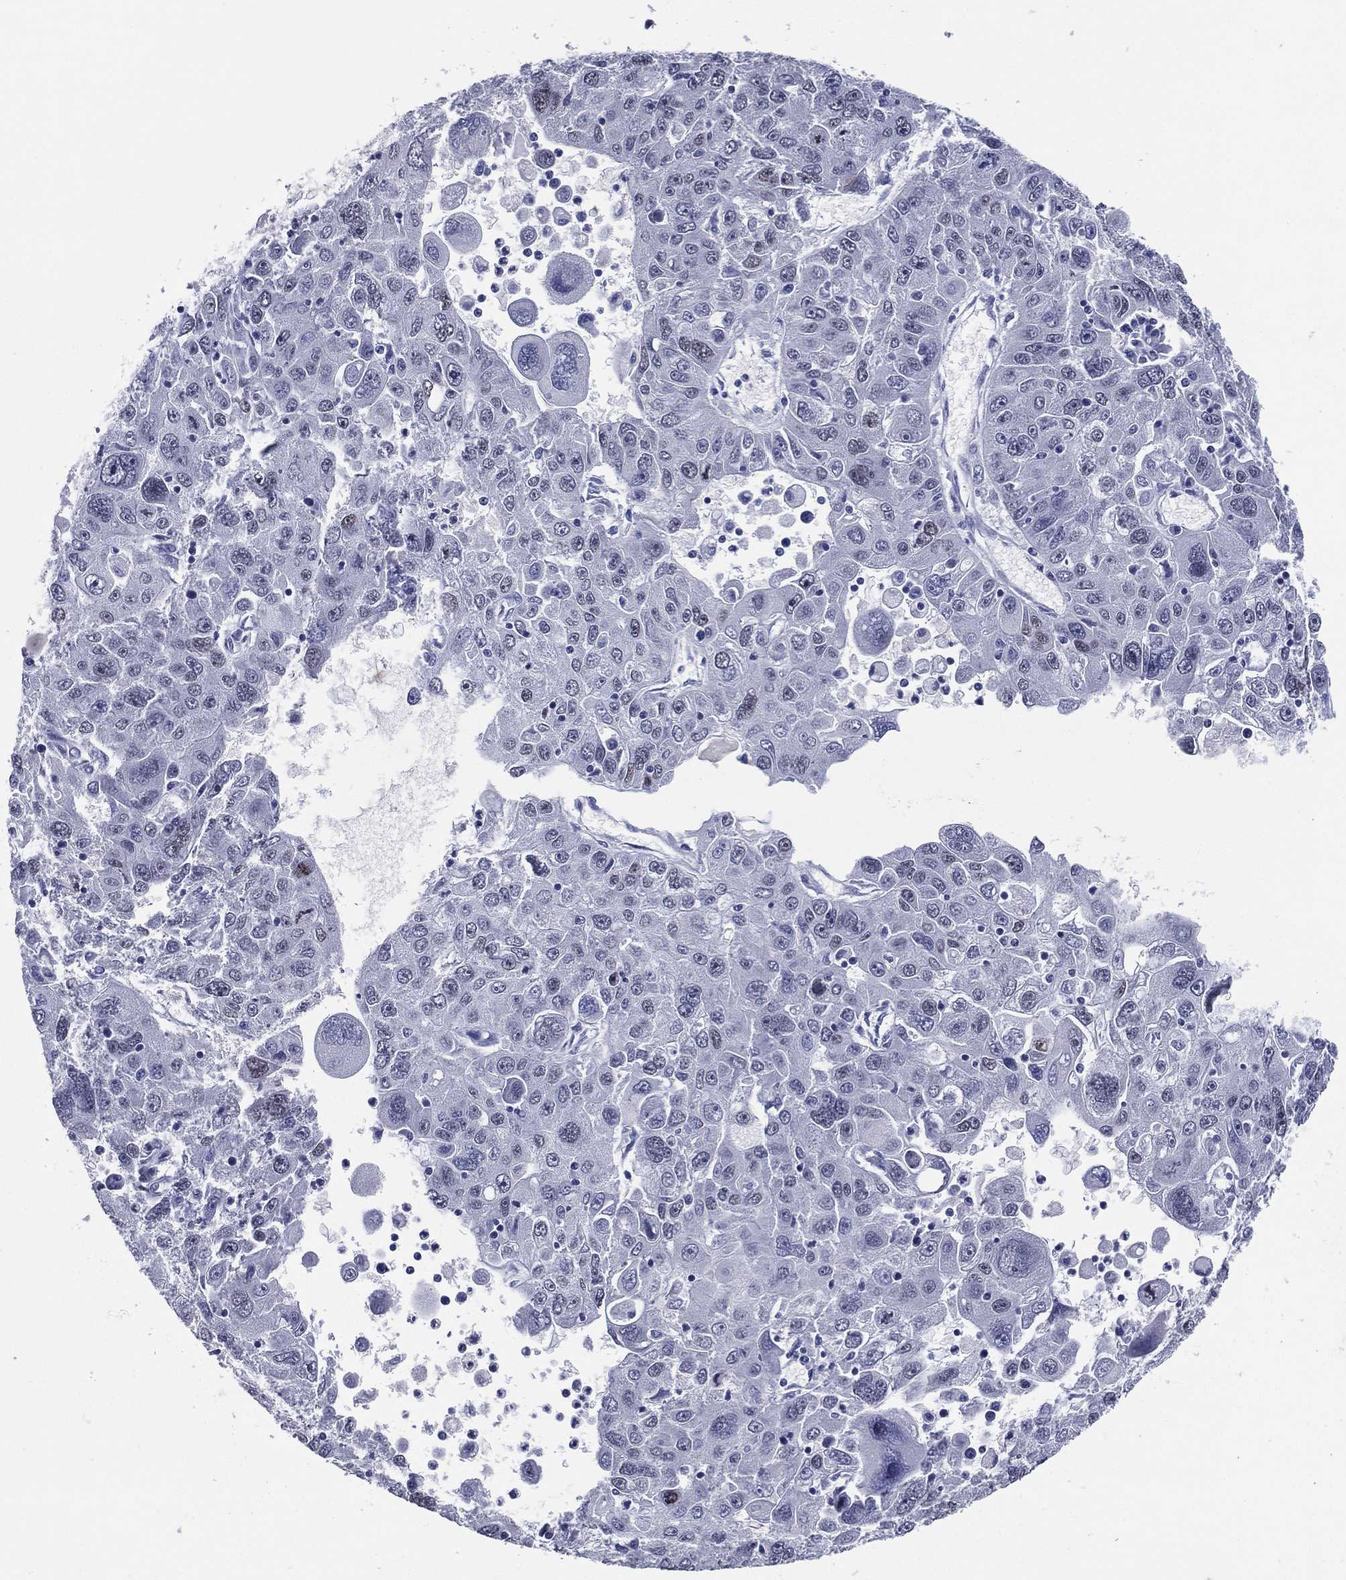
{"staining": {"intensity": "negative", "quantity": "none", "location": "none"}, "tissue": "stomach cancer", "cell_type": "Tumor cells", "image_type": "cancer", "snomed": [{"axis": "morphology", "description": "Adenocarcinoma, NOS"}, {"axis": "topography", "description": "Stomach"}], "caption": "This image is of adenocarcinoma (stomach) stained with immunohistochemistry to label a protein in brown with the nuclei are counter-stained blue. There is no positivity in tumor cells. (DAB (3,3'-diaminobenzidine) IHC, high magnification).", "gene": "TFAP2A", "patient": {"sex": "male", "age": 56}}